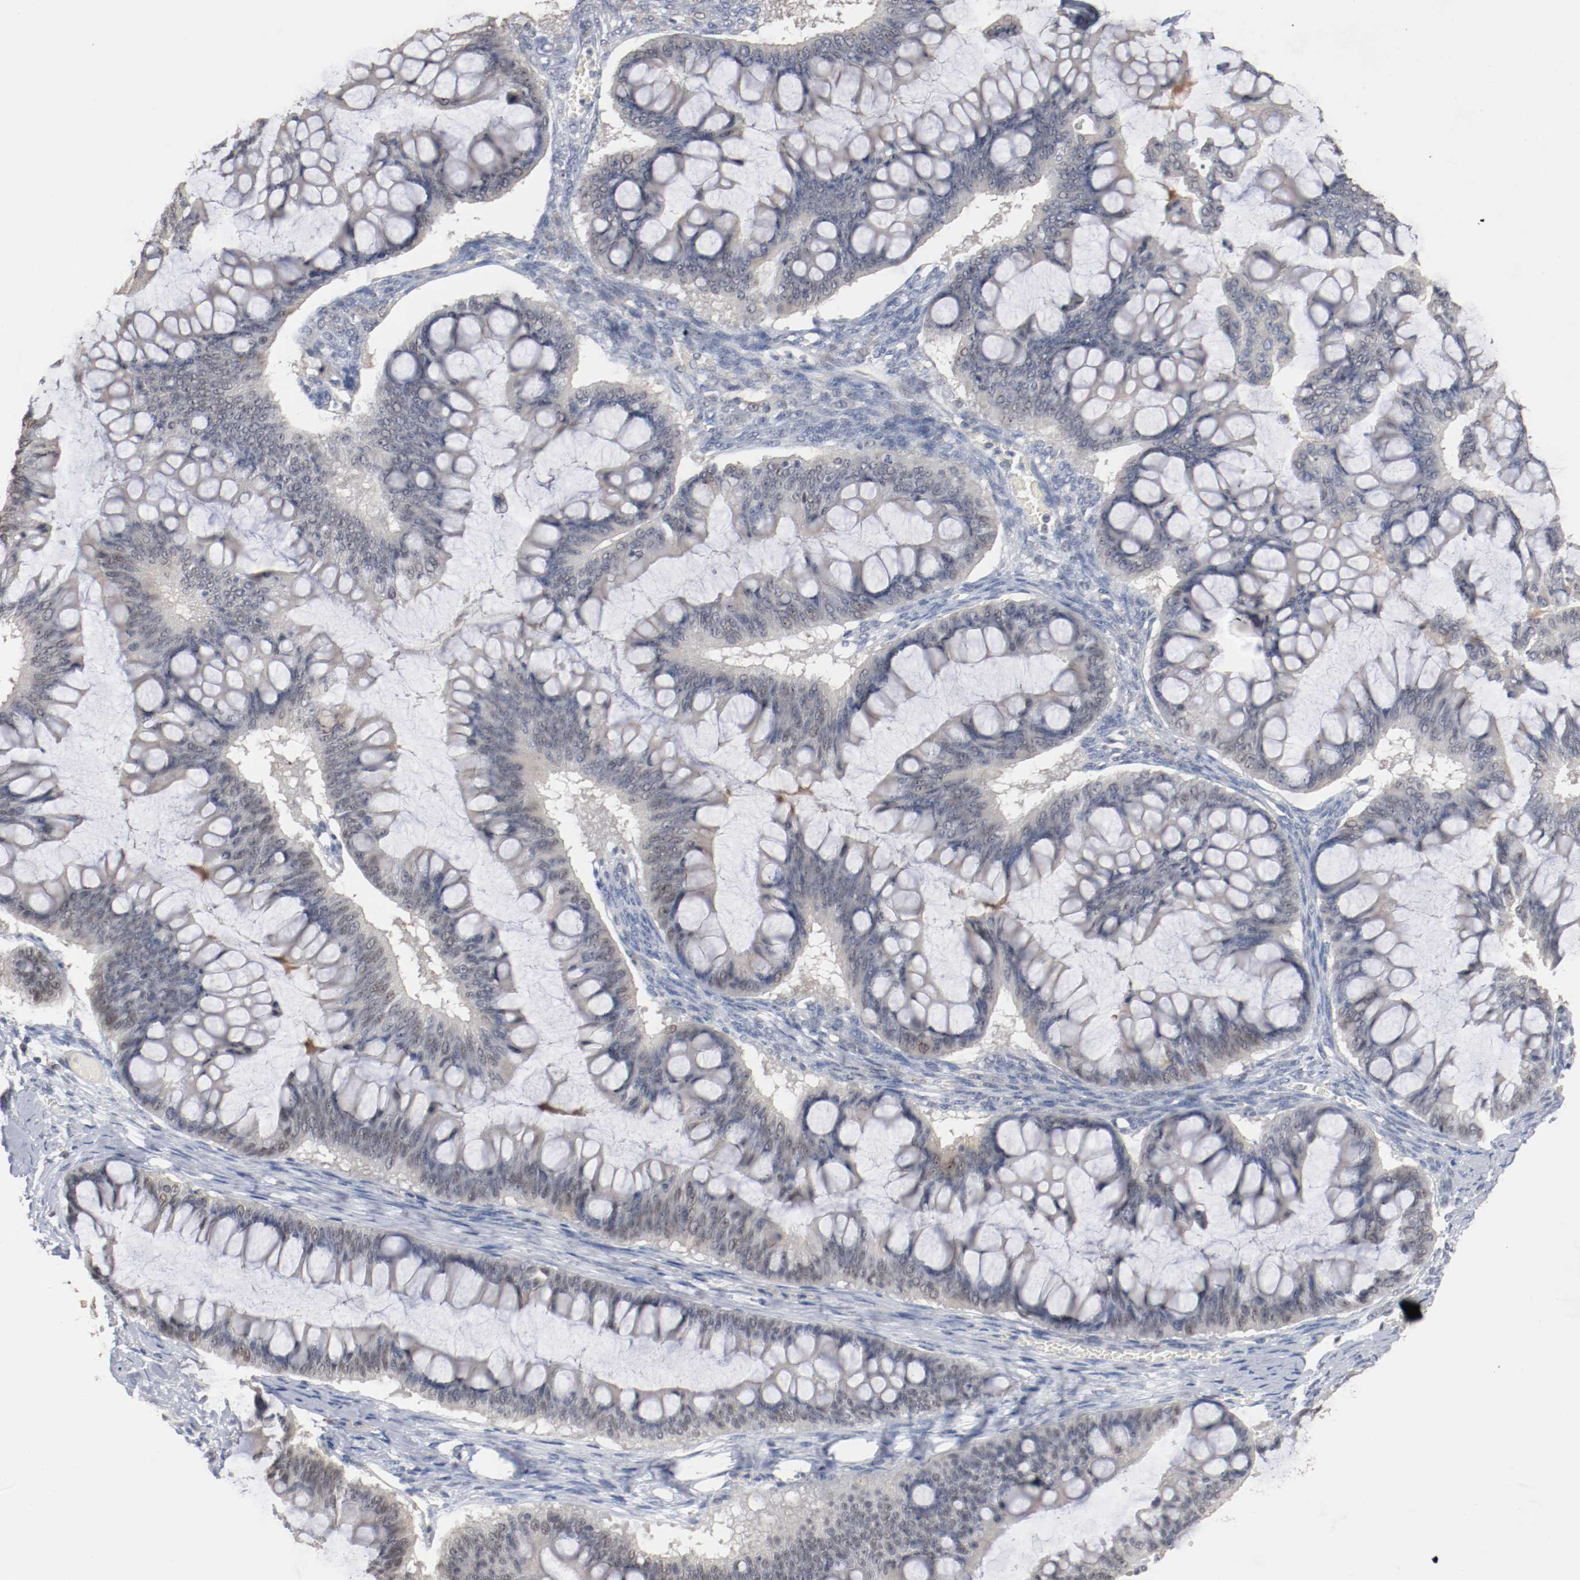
{"staining": {"intensity": "negative", "quantity": "none", "location": "none"}, "tissue": "ovarian cancer", "cell_type": "Tumor cells", "image_type": "cancer", "snomed": [{"axis": "morphology", "description": "Cystadenocarcinoma, mucinous, NOS"}, {"axis": "topography", "description": "Ovary"}], "caption": "Tumor cells are negative for brown protein staining in ovarian mucinous cystadenocarcinoma. The staining is performed using DAB (3,3'-diaminobenzidine) brown chromogen with nuclei counter-stained in using hematoxylin.", "gene": "ERICH1", "patient": {"sex": "female", "age": 73}}